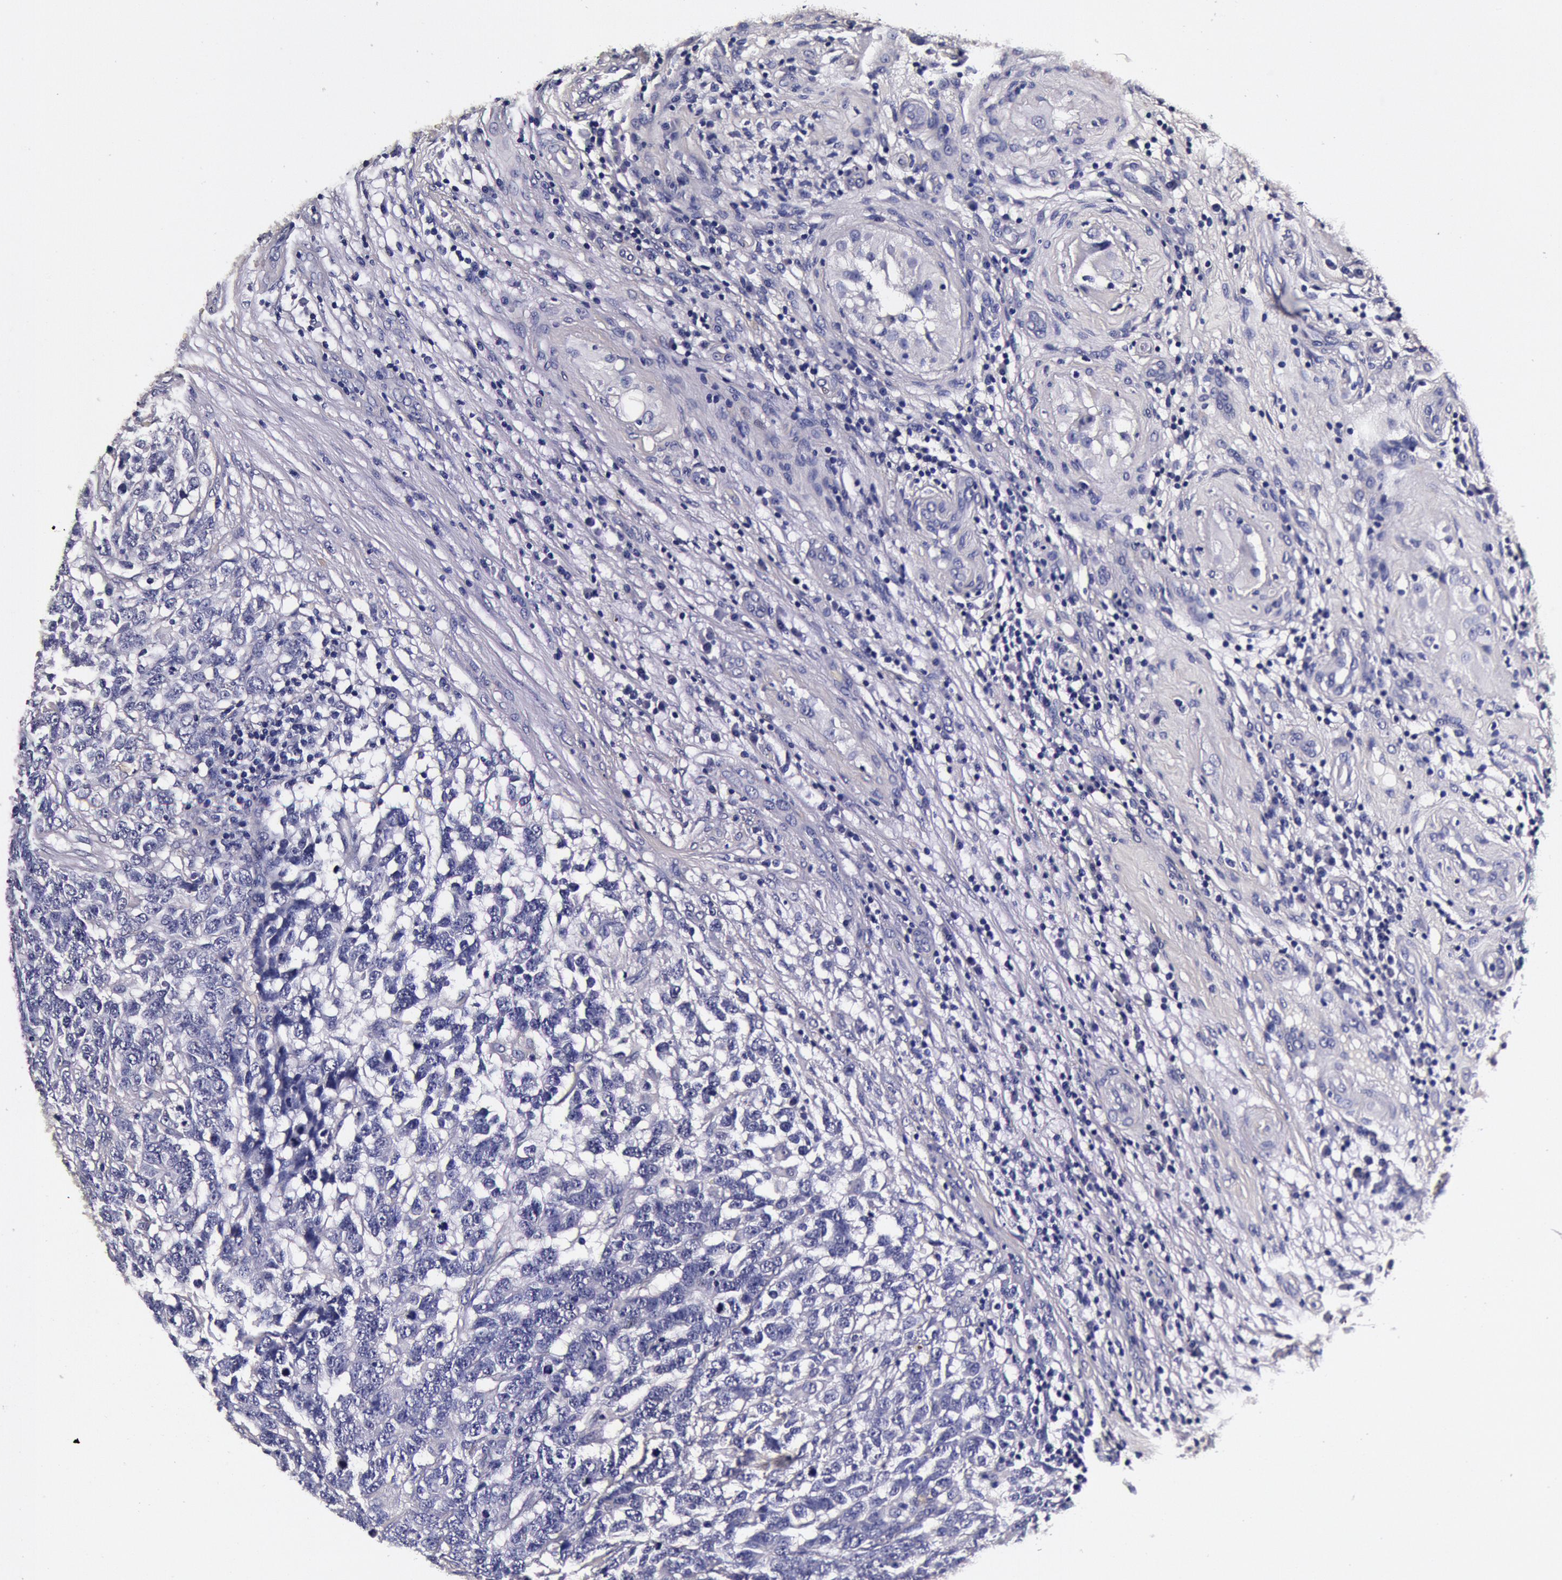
{"staining": {"intensity": "negative", "quantity": "none", "location": "none"}, "tissue": "testis cancer", "cell_type": "Tumor cells", "image_type": "cancer", "snomed": [{"axis": "morphology", "description": "Carcinoma, Embryonal, NOS"}, {"axis": "topography", "description": "Testis"}], "caption": "DAB immunohistochemical staining of human embryonal carcinoma (testis) exhibits no significant expression in tumor cells.", "gene": "CCDC22", "patient": {"sex": "male", "age": 26}}